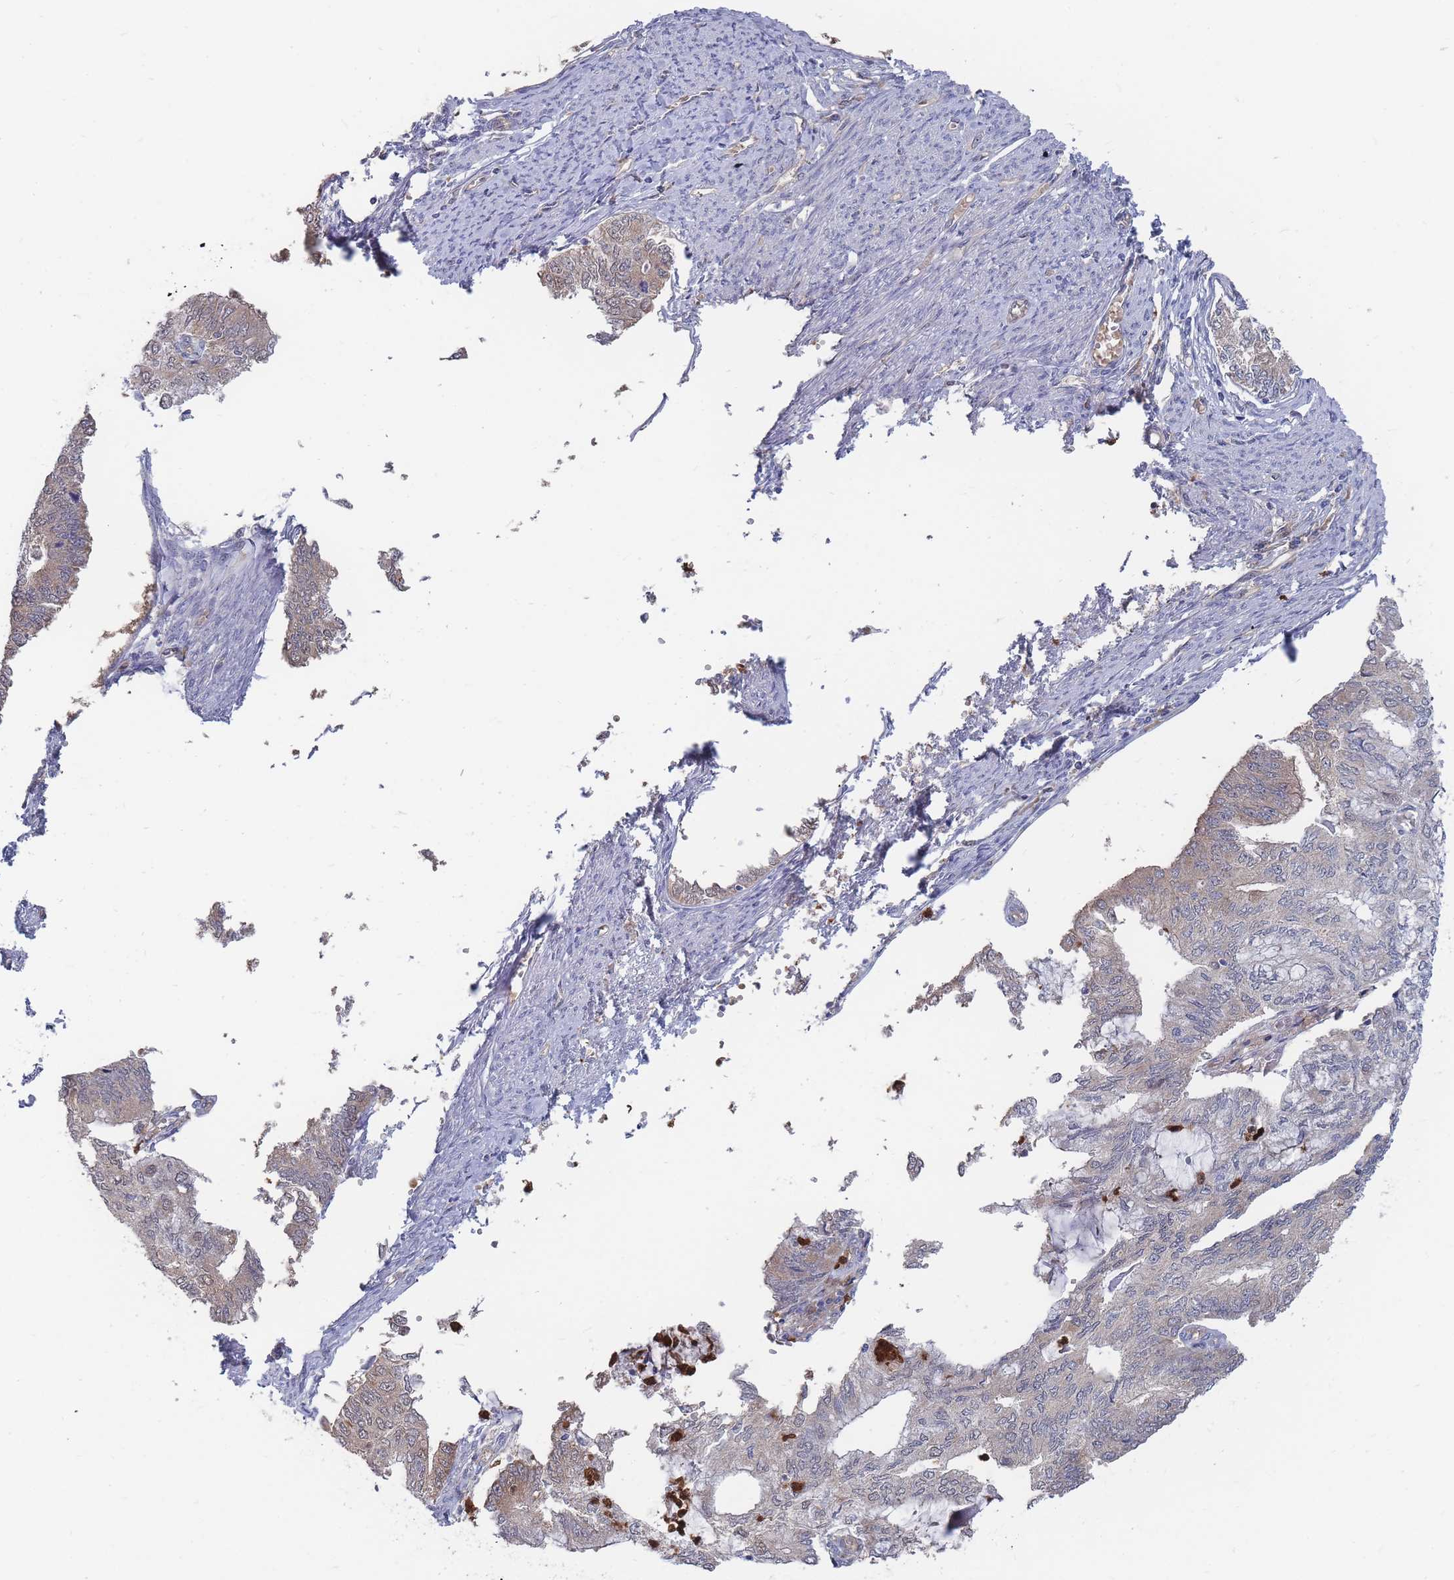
{"staining": {"intensity": "weak", "quantity": "25%-75%", "location": "cytoplasmic/membranous"}, "tissue": "endometrial cancer", "cell_type": "Tumor cells", "image_type": "cancer", "snomed": [{"axis": "morphology", "description": "Adenocarcinoma, NOS"}, {"axis": "topography", "description": "Endometrium"}], "caption": "Endometrial adenocarcinoma tissue exhibits weak cytoplasmic/membranous expression in about 25%-75% of tumor cells", "gene": "NUB1", "patient": {"sex": "female", "age": 68}}